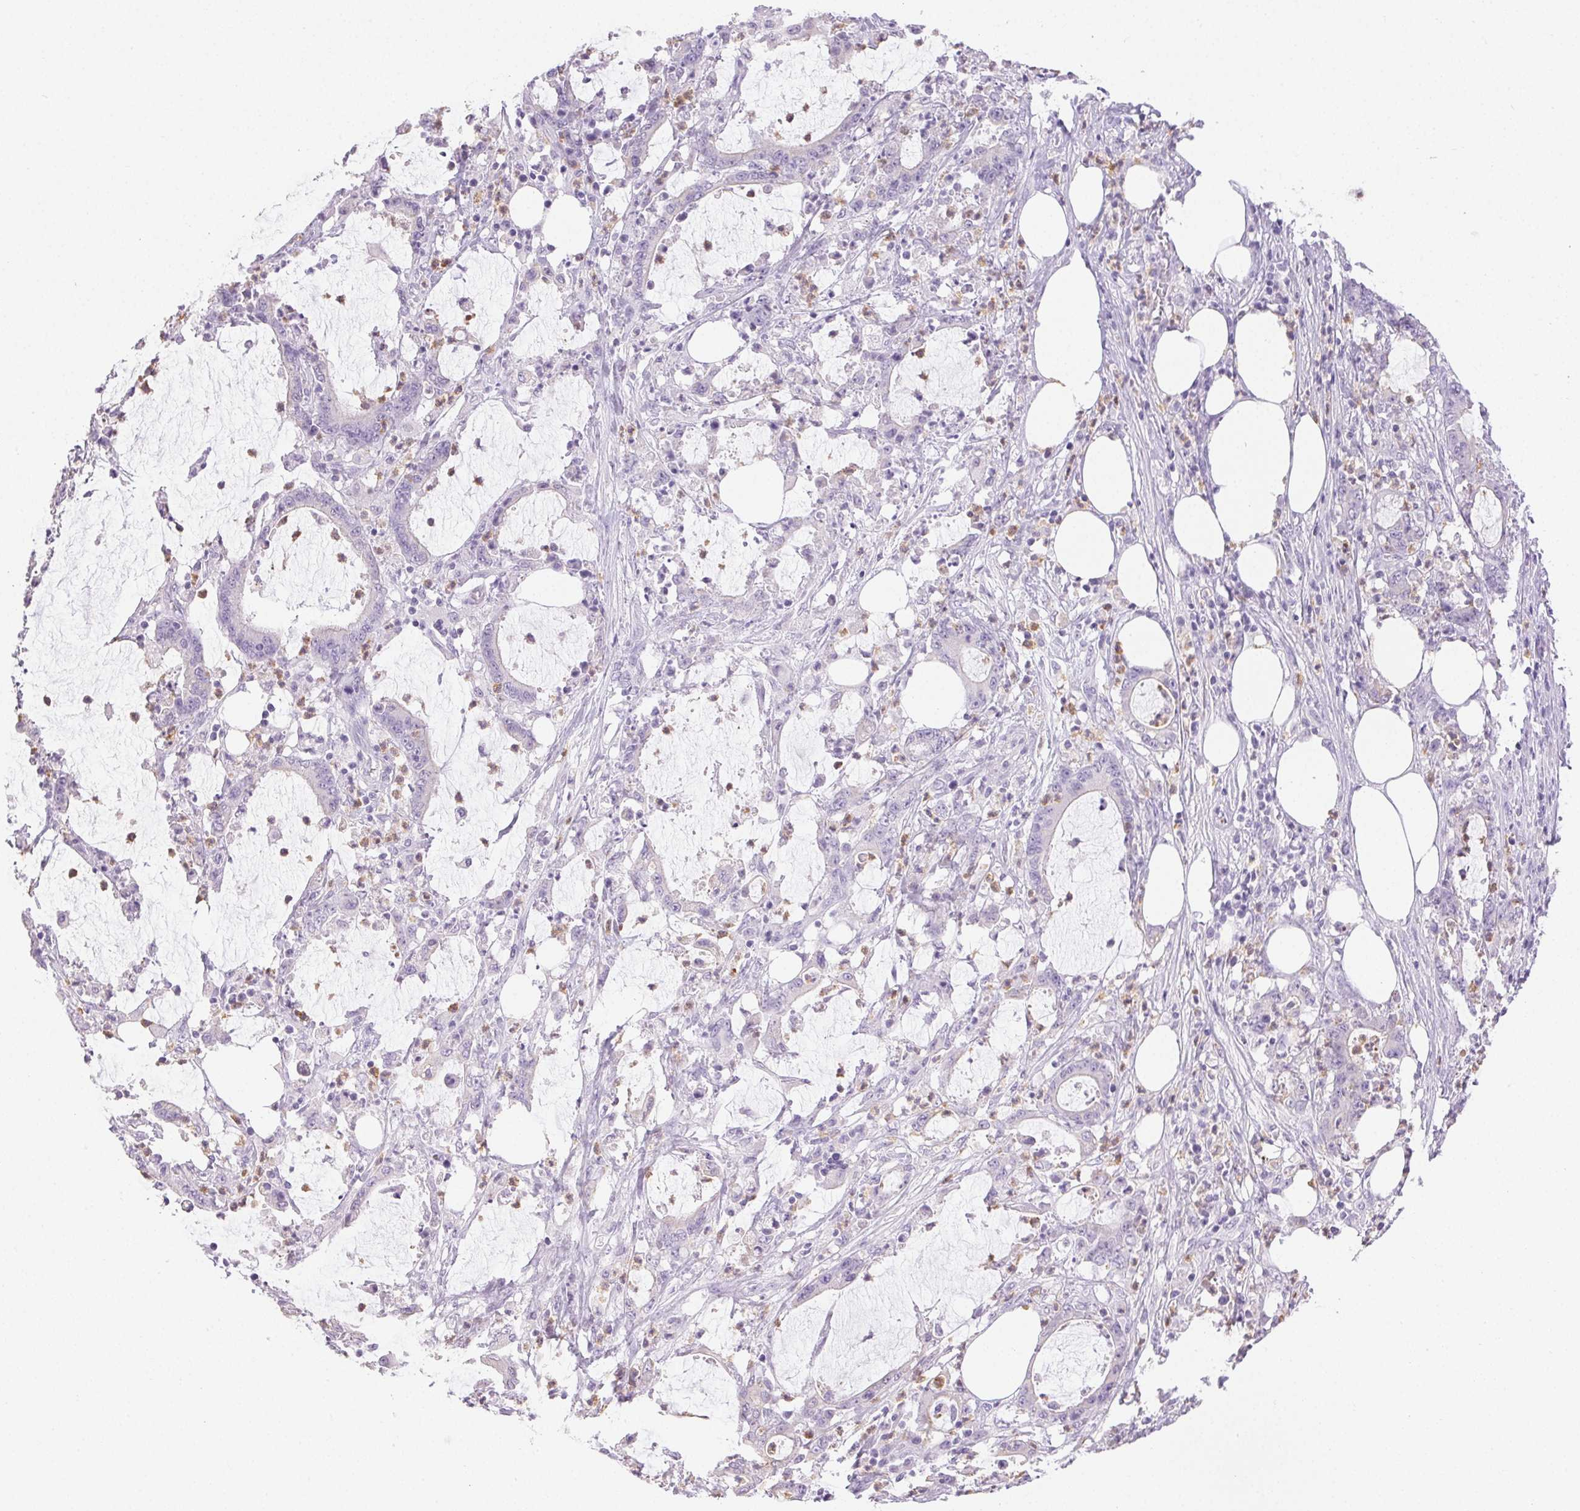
{"staining": {"intensity": "negative", "quantity": "none", "location": "none"}, "tissue": "stomach cancer", "cell_type": "Tumor cells", "image_type": "cancer", "snomed": [{"axis": "morphology", "description": "Adenocarcinoma, NOS"}, {"axis": "topography", "description": "Stomach, upper"}], "caption": "There is no significant positivity in tumor cells of stomach cancer.", "gene": "EMX2", "patient": {"sex": "male", "age": 68}}